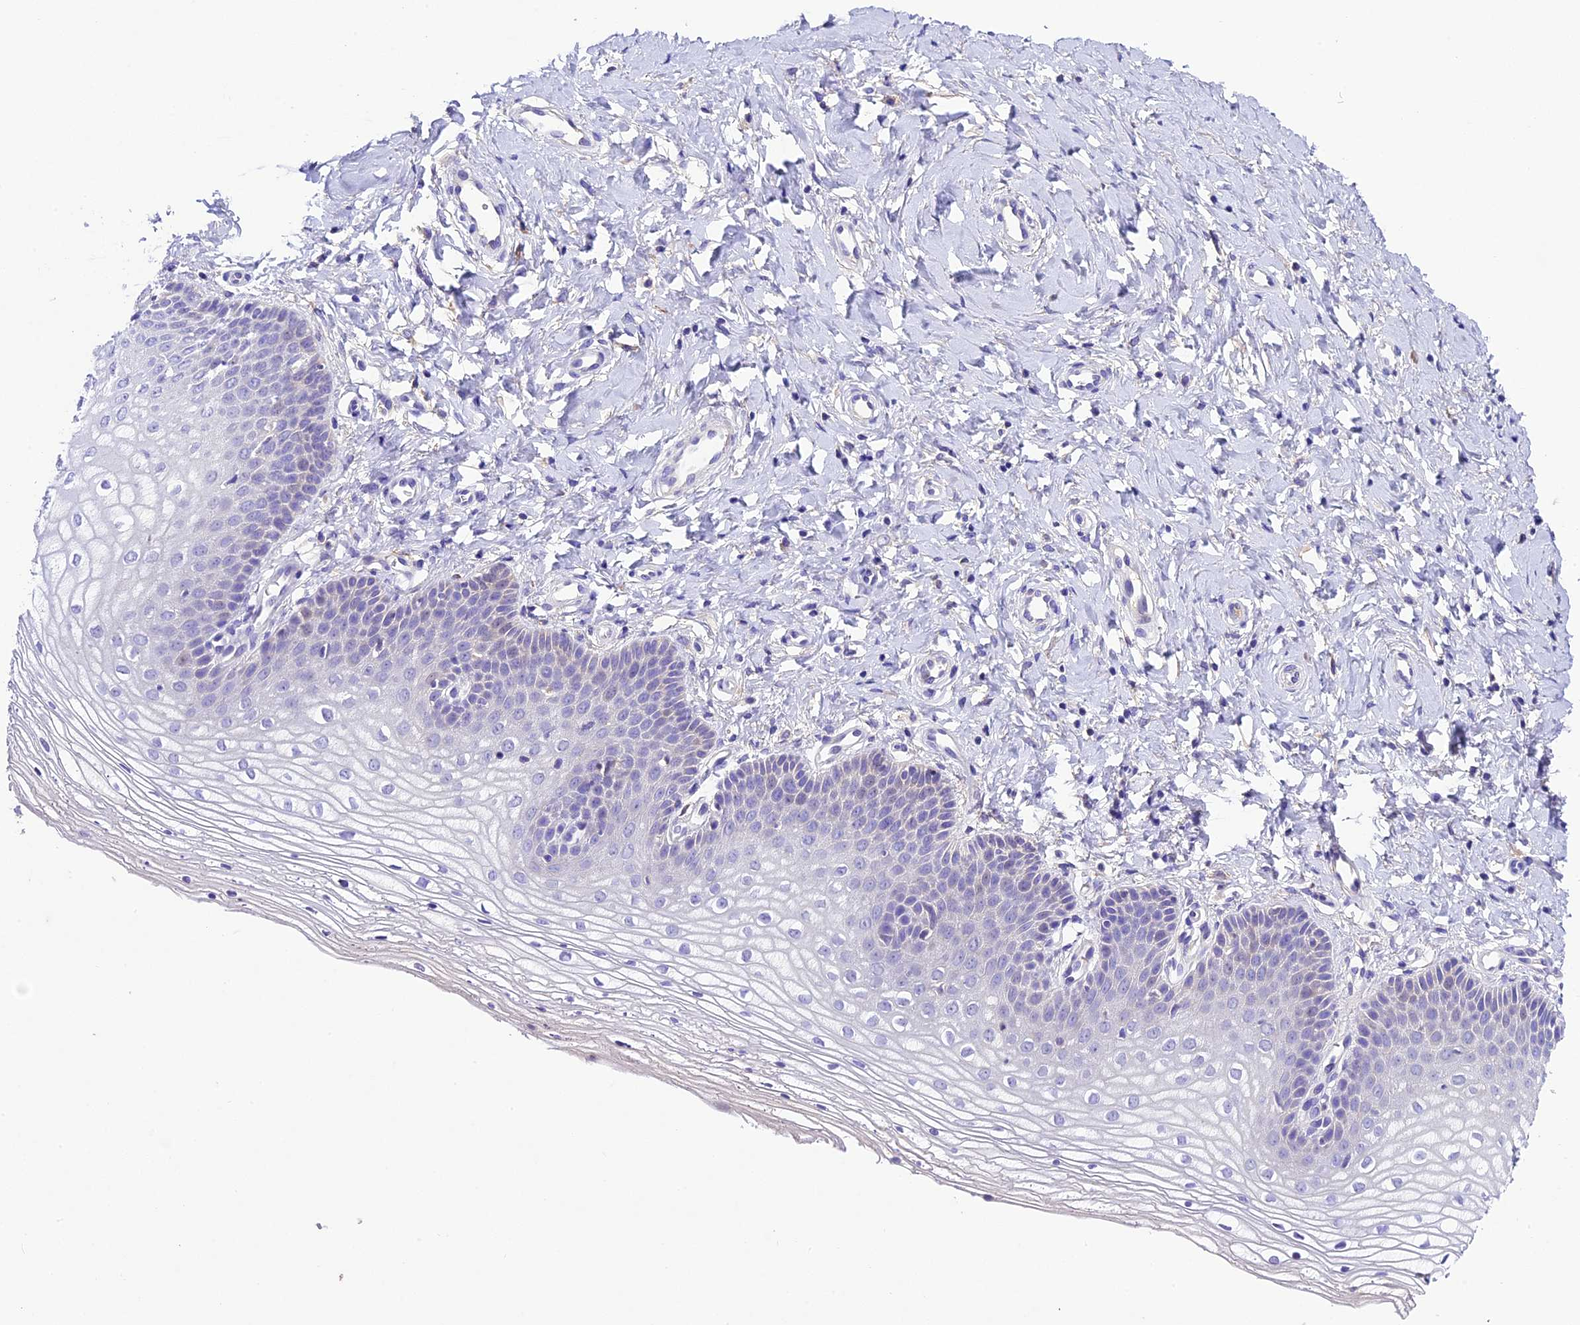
{"staining": {"intensity": "weak", "quantity": "<25%", "location": "cytoplasmic/membranous"}, "tissue": "vagina", "cell_type": "Squamous epithelial cells", "image_type": "normal", "snomed": [{"axis": "morphology", "description": "Normal tissue, NOS"}, {"axis": "topography", "description": "Vagina"}], "caption": "This is an IHC micrograph of normal vagina. There is no expression in squamous epithelial cells.", "gene": "CILP2", "patient": {"sex": "female", "age": 68}}